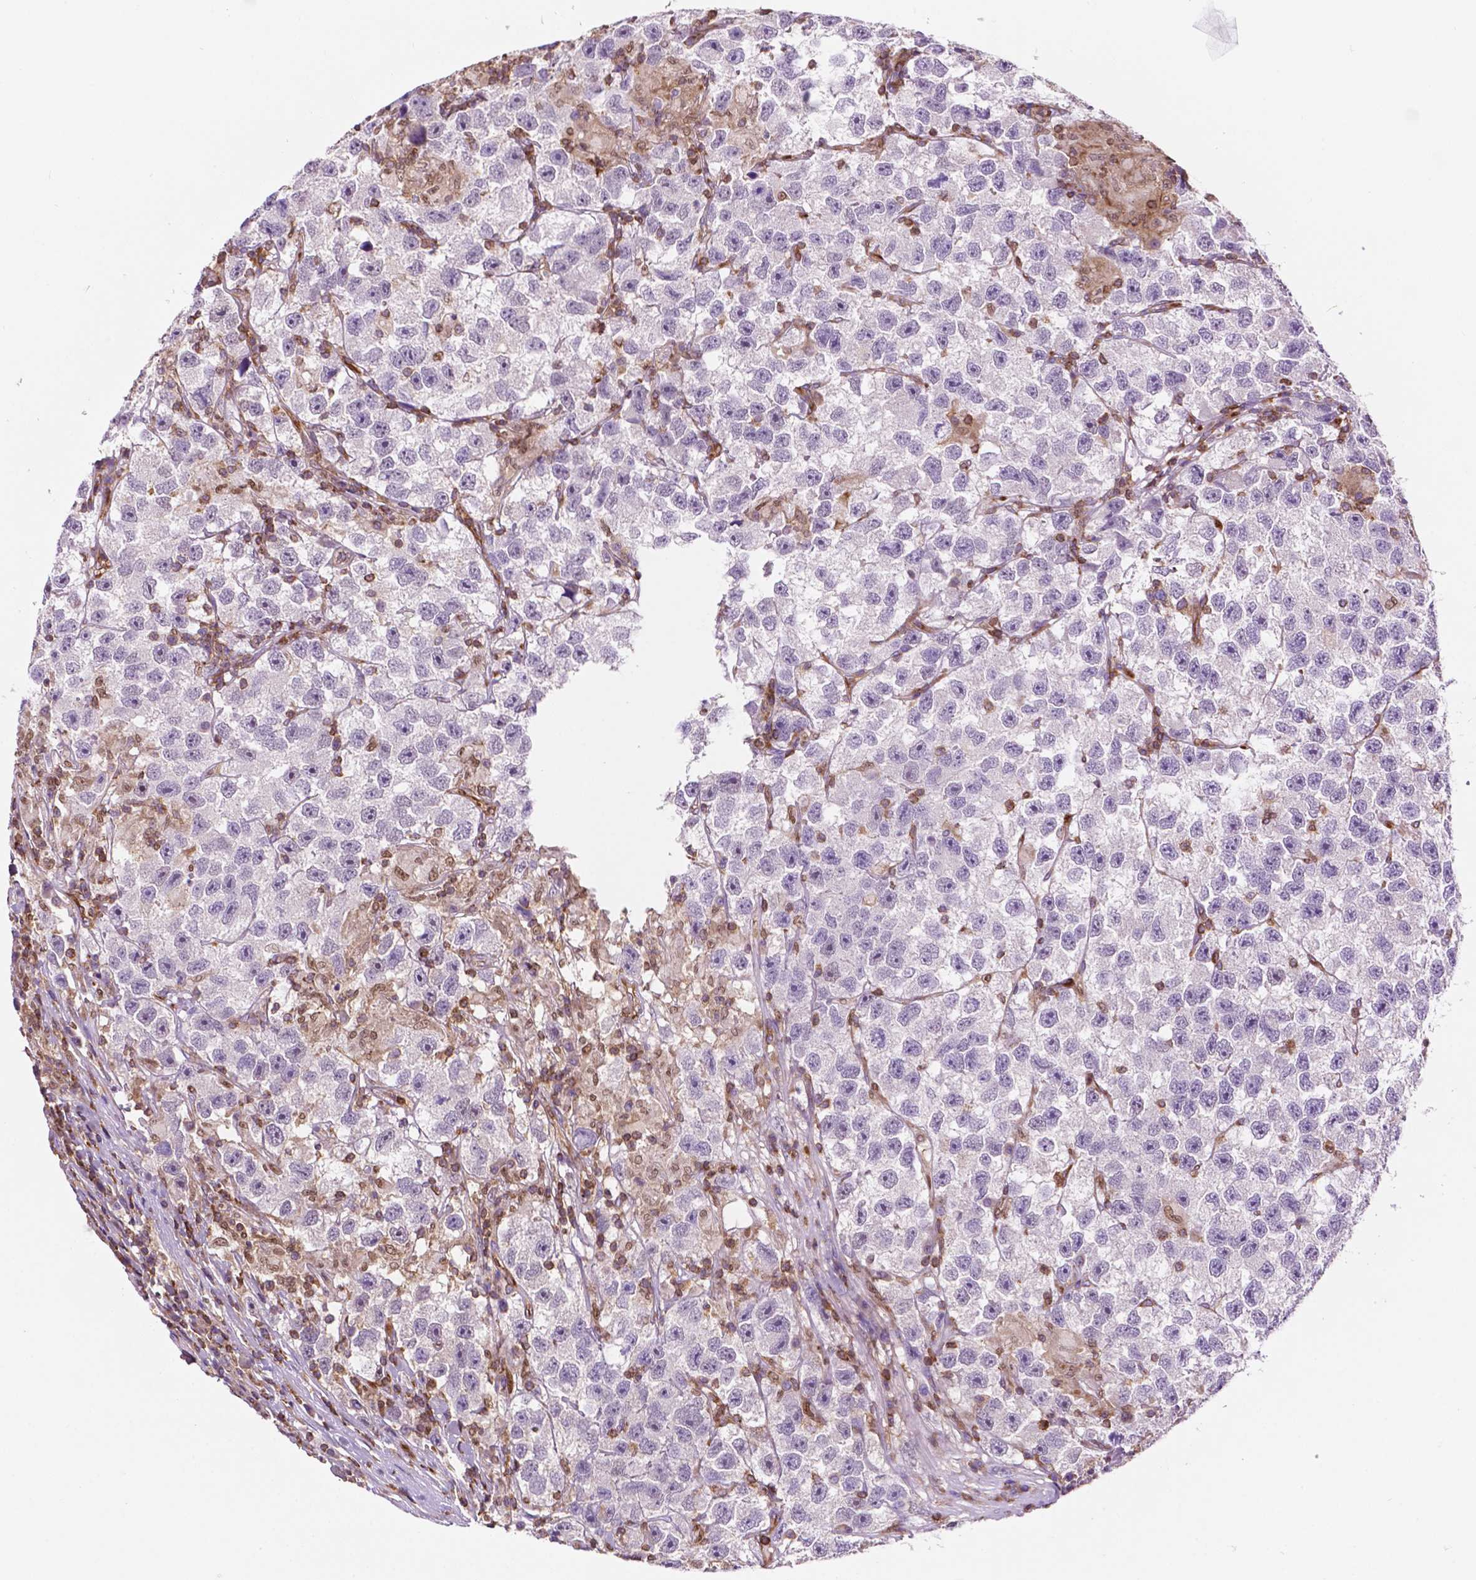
{"staining": {"intensity": "negative", "quantity": "none", "location": "none"}, "tissue": "testis cancer", "cell_type": "Tumor cells", "image_type": "cancer", "snomed": [{"axis": "morphology", "description": "Seminoma, NOS"}, {"axis": "topography", "description": "Testis"}], "caption": "High magnification brightfield microscopy of seminoma (testis) stained with DAB (brown) and counterstained with hematoxylin (blue): tumor cells show no significant positivity. (DAB (3,3'-diaminobenzidine) immunohistochemistry (IHC) with hematoxylin counter stain).", "gene": "DCN", "patient": {"sex": "male", "age": 26}}